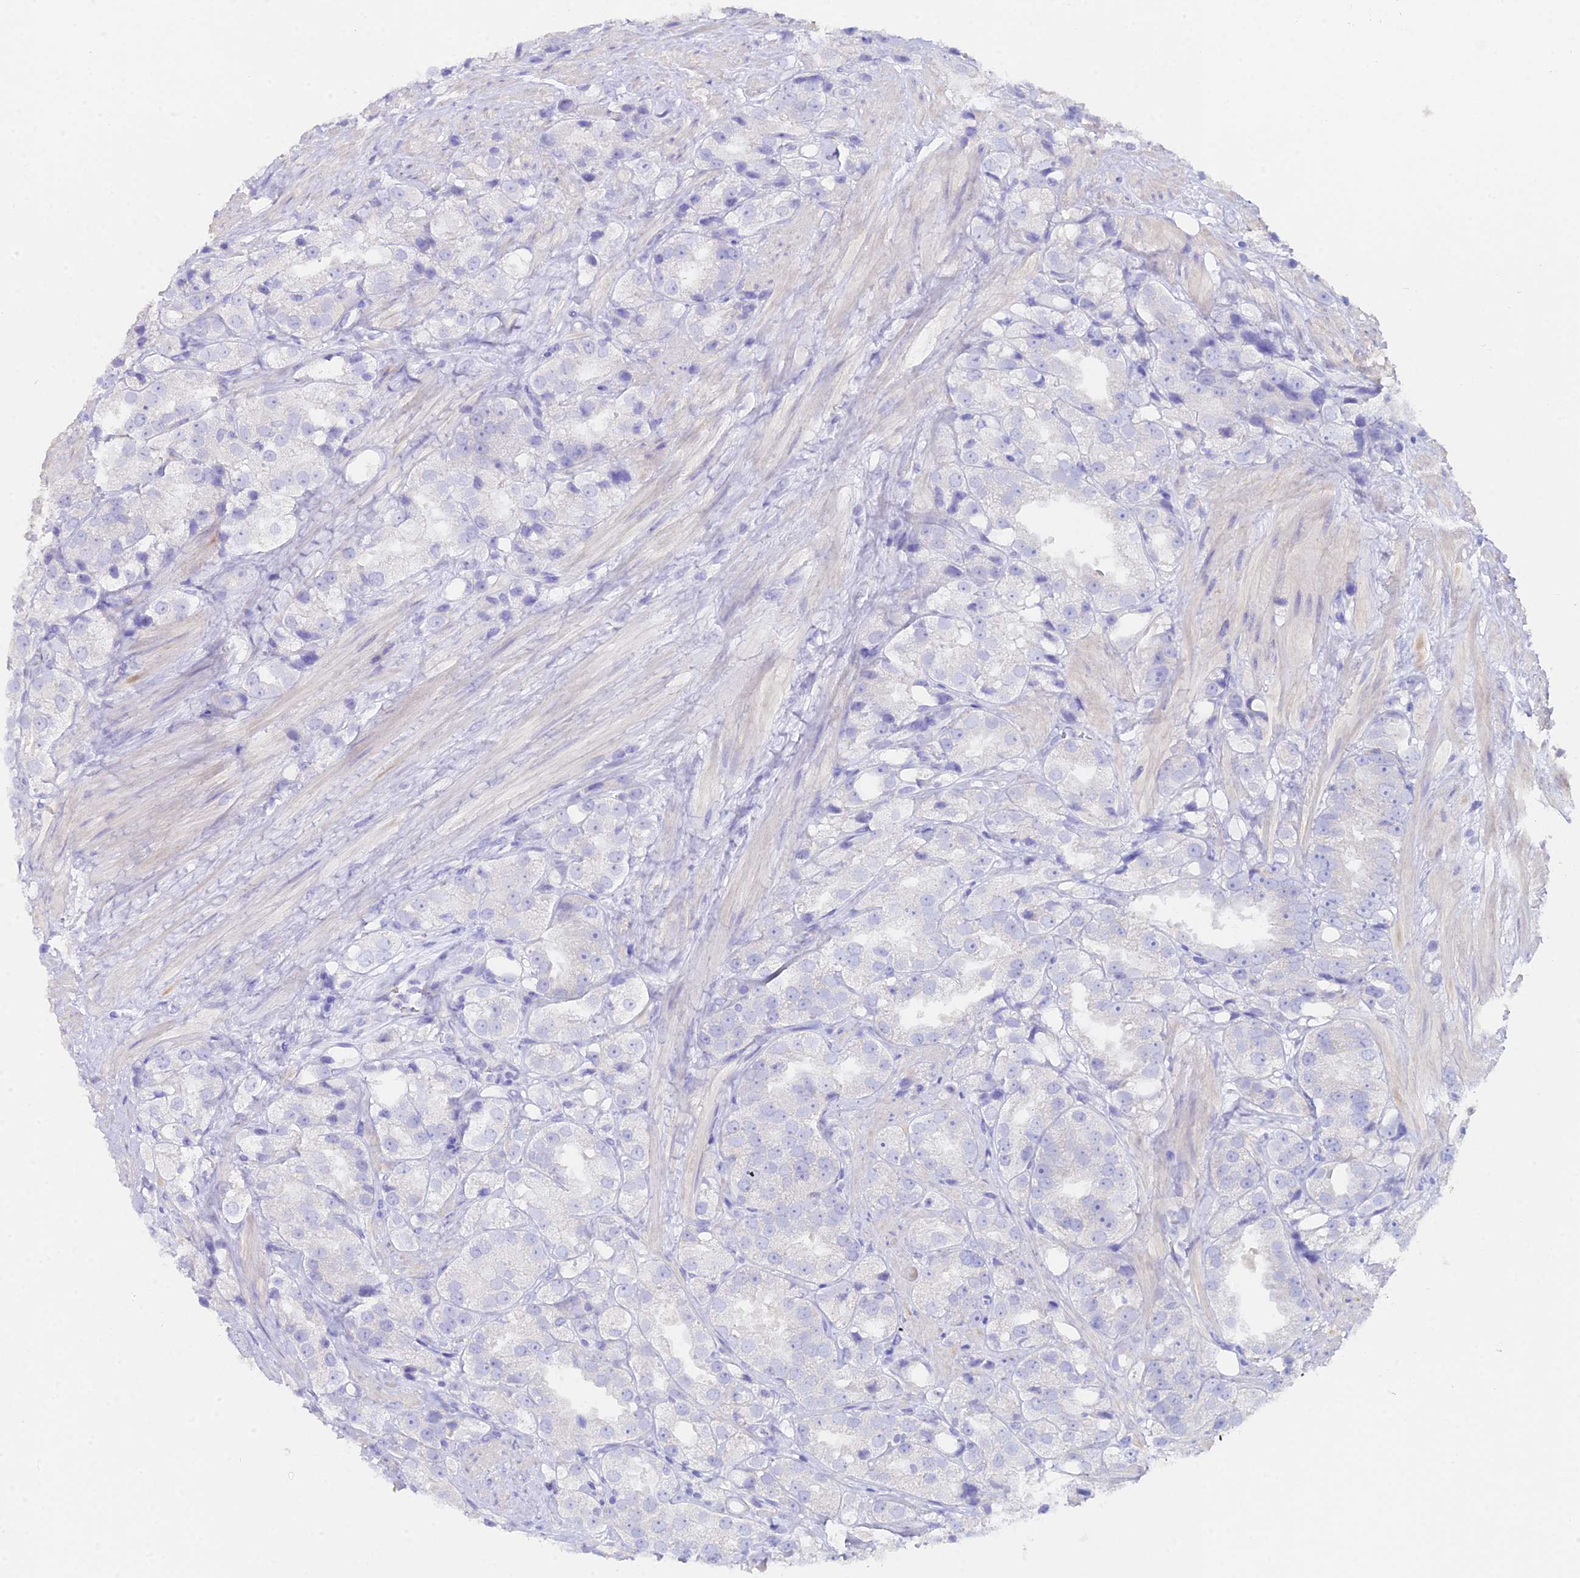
{"staining": {"intensity": "negative", "quantity": "none", "location": "none"}, "tissue": "prostate cancer", "cell_type": "Tumor cells", "image_type": "cancer", "snomed": [{"axis": "morphology", "description": "Adenocarcinoma, NOS"}, {"axis": "topography", "description": "Prostate"}], "caption": "Immunohistochemistry (IHC) histopathology image of prostate adenocarcinoma stained for a protein (brown), which displays no expression in tumor cells.", "gene": "GLYAT", "patient": {"sex": "male", "age": 79}}